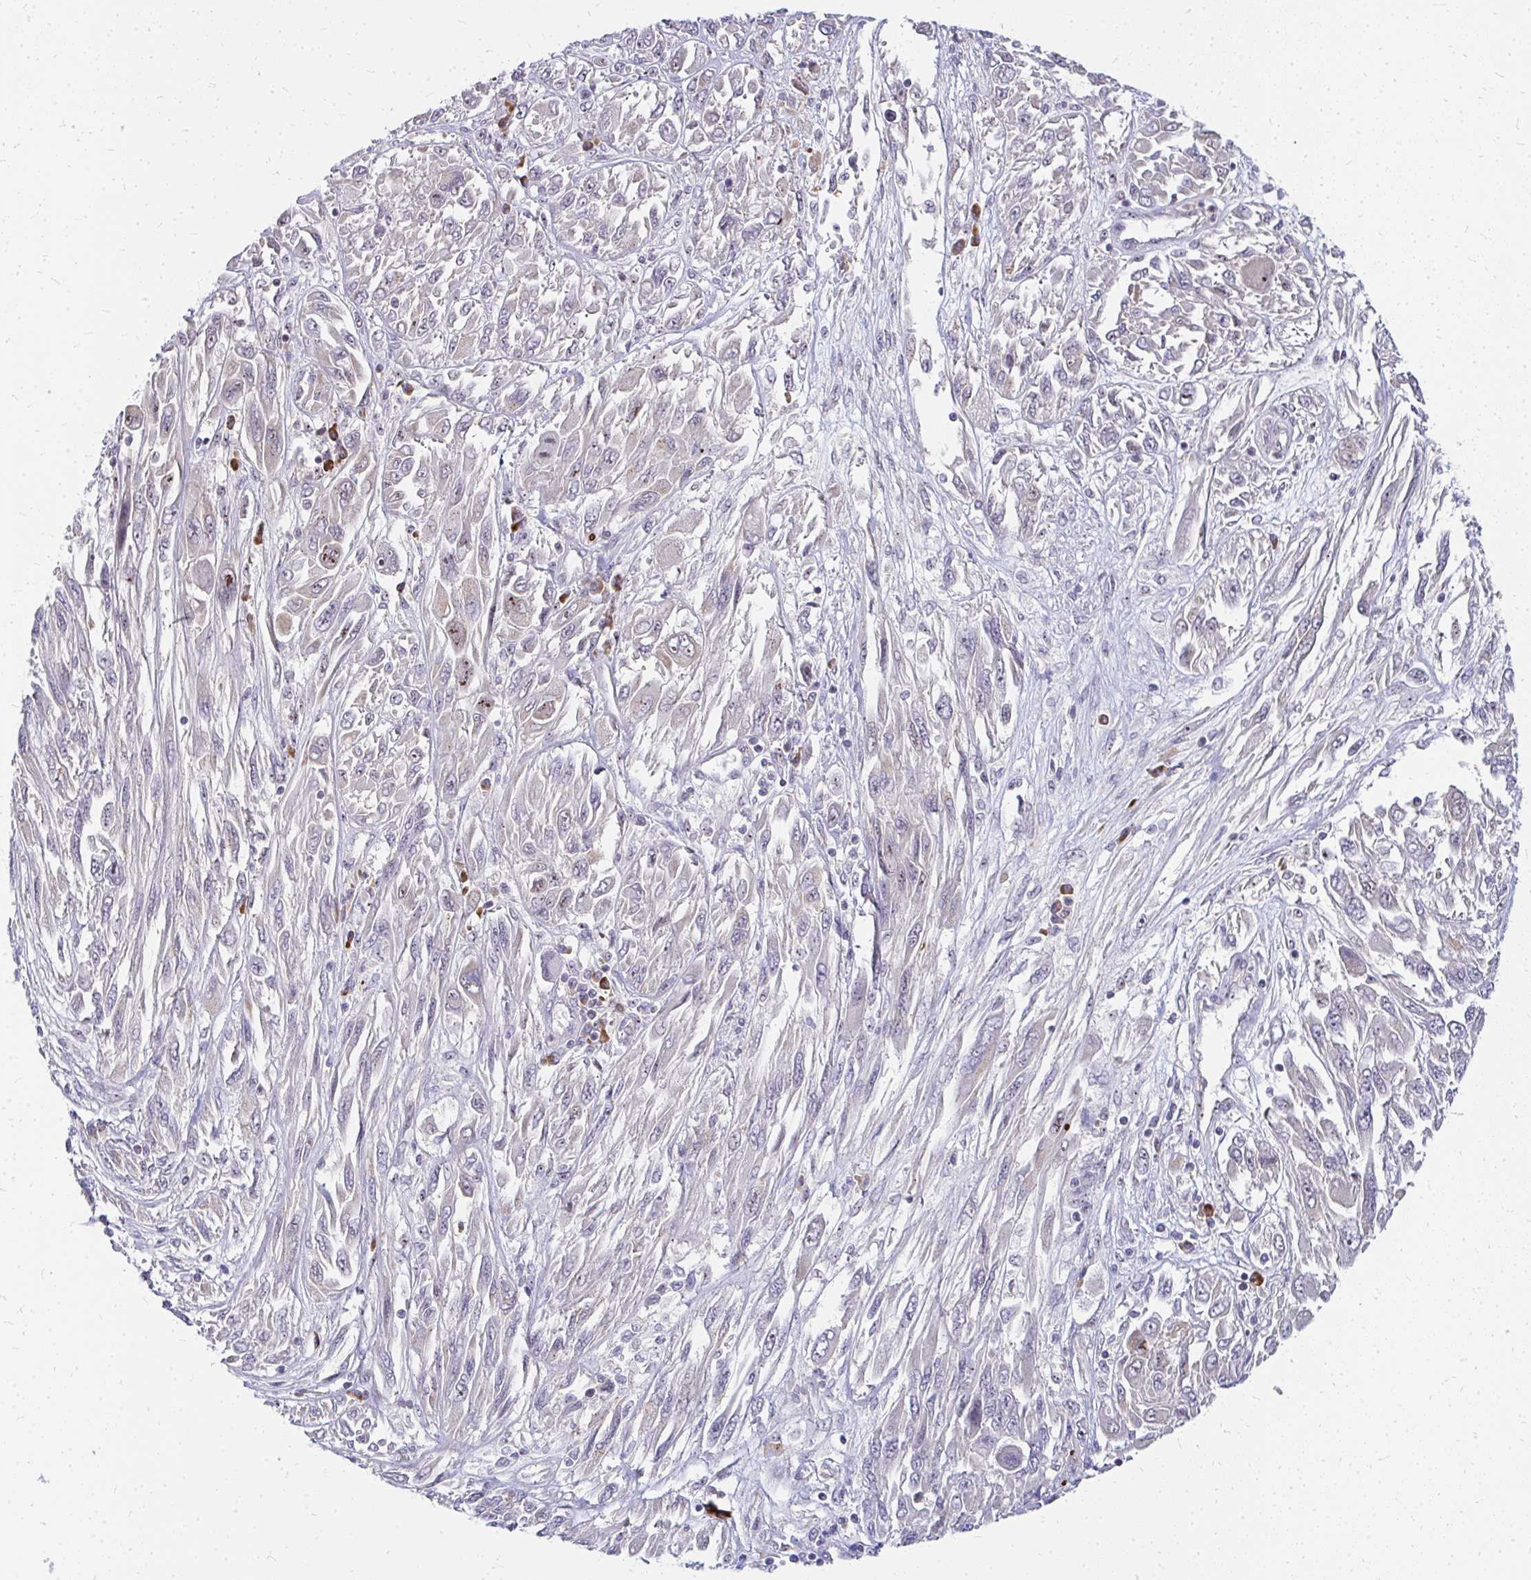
{"staining": {"intensity": "weak", "quantity": "<25%", "location": "nuclear"}, "tissue": "melanoma", "cell_type": "Tumor cells", "image_type": "cancer", "snomed": [{"axis": "morphology", "description": "Malignant melanoma, NOS"}, {"axis": "topography", "description": "Skin"}], "caption": "Melanoma was stained to show a protein in brown. There is no significant expression in tumor cells.", "gene": "FAM9A", "patient": {"sex": "female", "age": 91}}